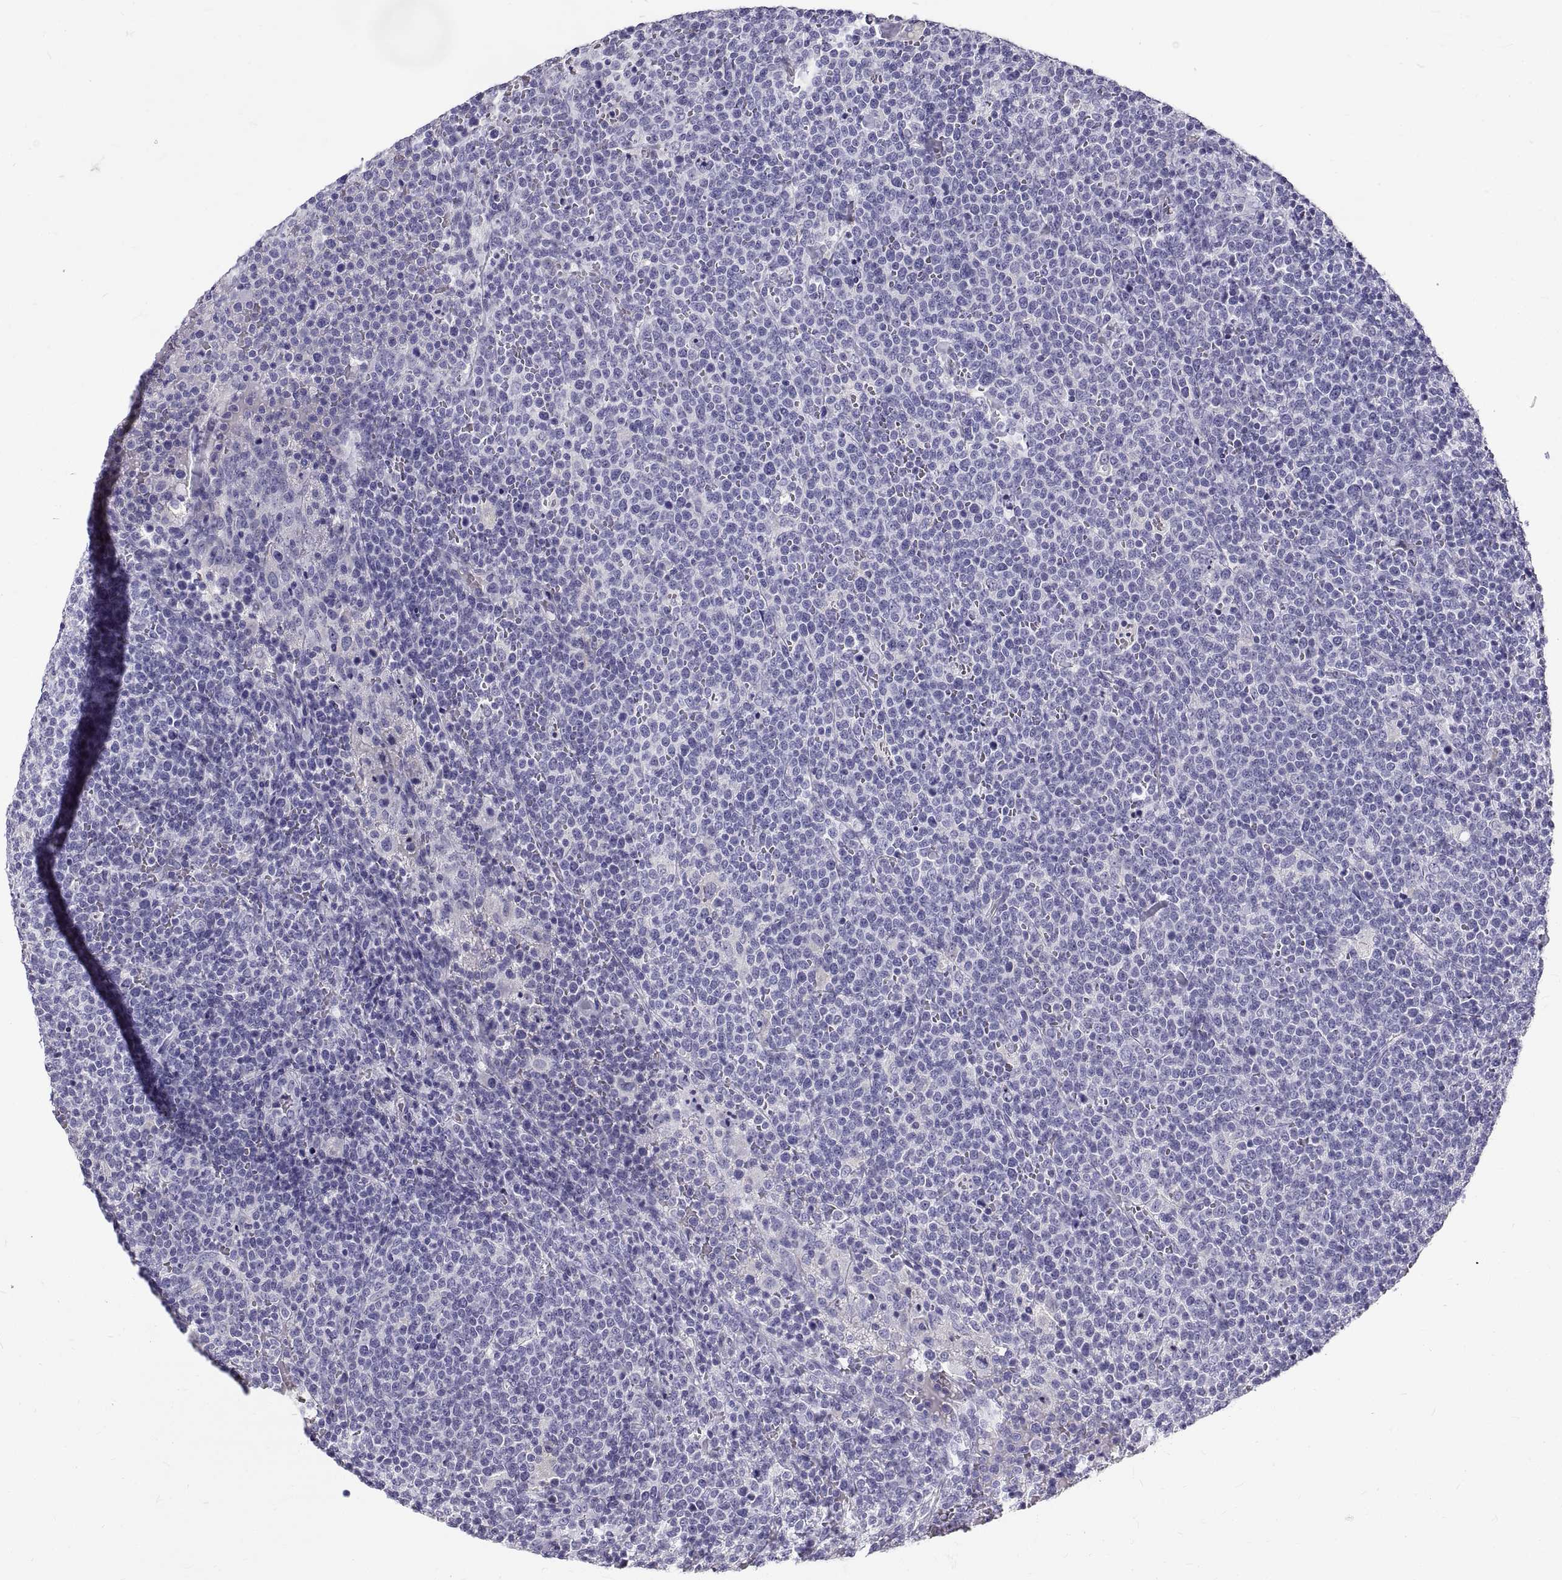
{"staining": {"intensity": "negative", "quantity": "none", "location": "none"}, "tissue": "lymphoma", "cell_type": "Tumor cells", "image_type": "cancer", "snomed": [{"axis": "morphology", "description": "Malignant lymphoma, non-Hodgkin's type, High grade"}, {"axis": "topography", "description": "Lymph node"}], "caption": "The photomicrograph shows no significant positivity in tumor cells of malignant lymphoma, non-Hodgkin's type (high-grade).", "gene": "GNG12", "patient": {"sex": "male", "age": 61}}